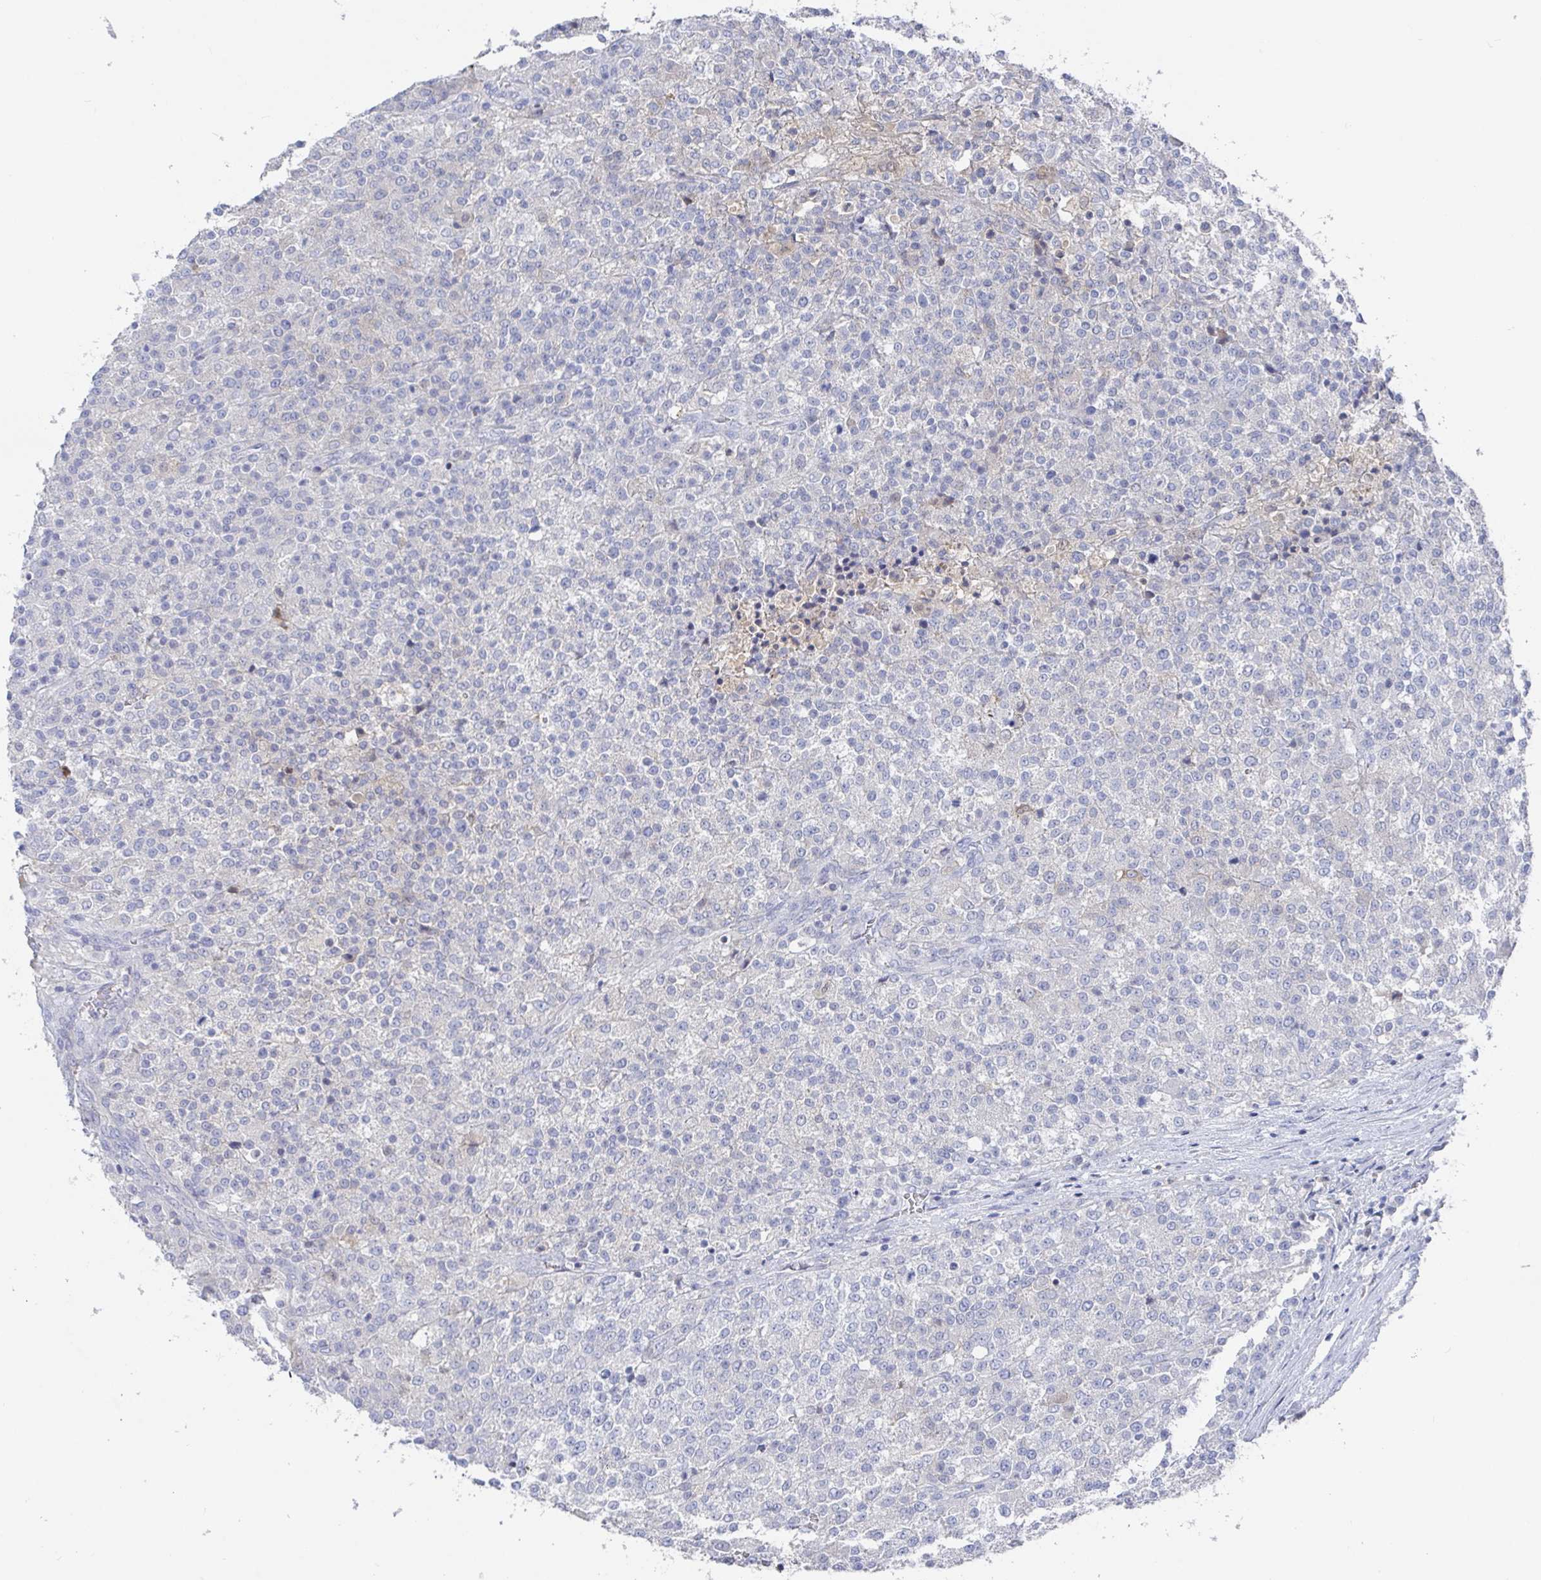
{"staining": {"intensity": "negative", "quantity": "none", "location": "none"}, "tissue": "testis cancer", "cell_type": "Tumor cells", "image_type": "cancer", "snomed": [{"axis": "morphology", "description": "Seminoma, NOS"}, {"axis": "topography", "description": "Testis"}], "caption": "Tumor cells are negative for brown protein staining in testis seminoma.", "gene": "GPR148", "patient": {"sex": "male", "age": 59}}